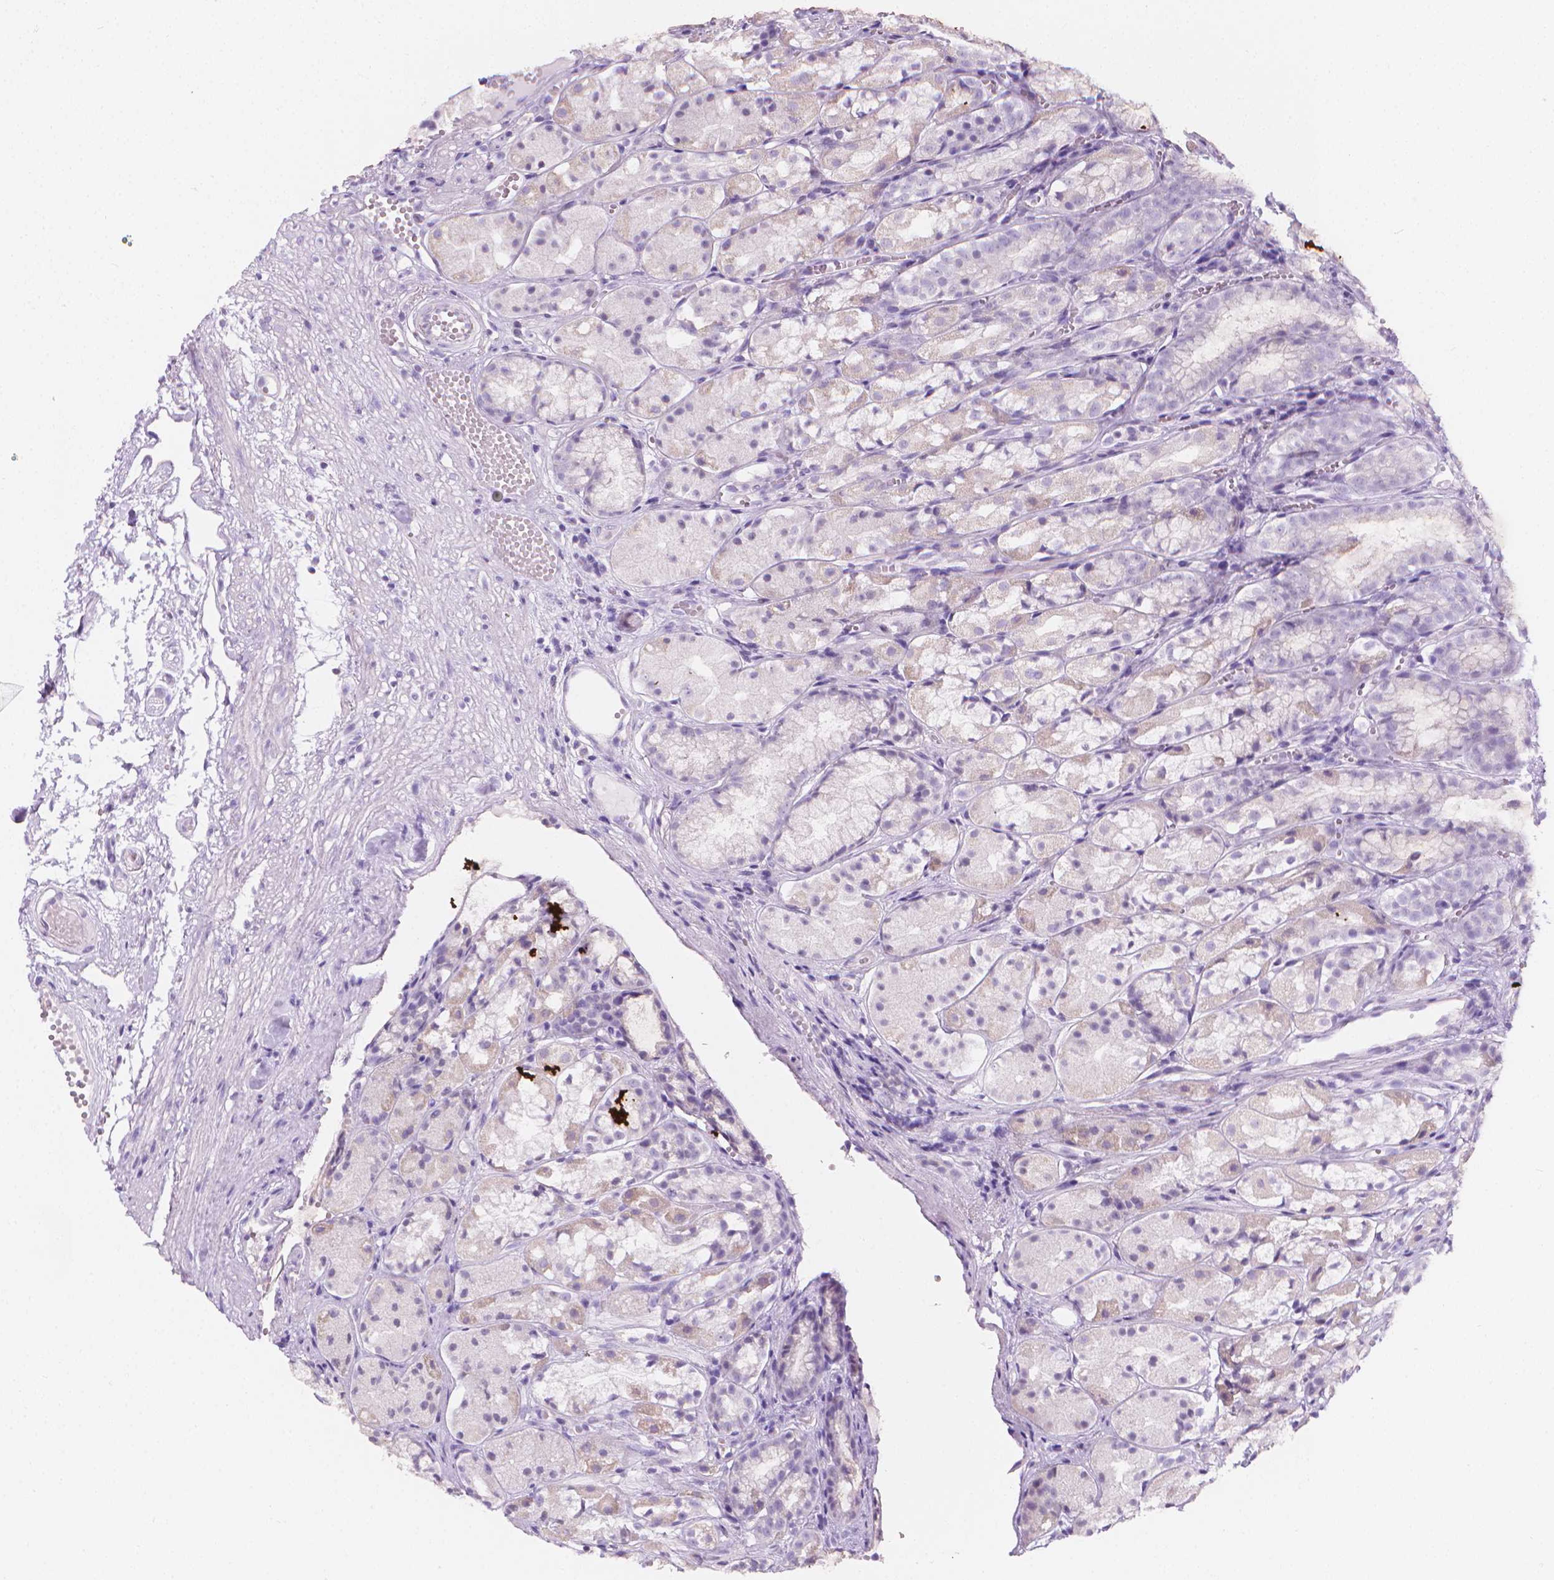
{"staining": {"intensity": "negative", "quantity": "none", "location": "none"}, "tissue": "stomach", "cell_type": "Glandular cells", "image_type": "normal", "snomed": [{"axis": "morphology", "description": "Normal tissue, NOS"}, {"axis": "topography", "description": "Stomach"}], "caption": "There is no significant staining in glandular cells of stomach. (DAB IHC visualized using brightfield microscopy, high magnification).", "gene": "DCAF8L1", "patient": {"sex": "male", "age": 70}}